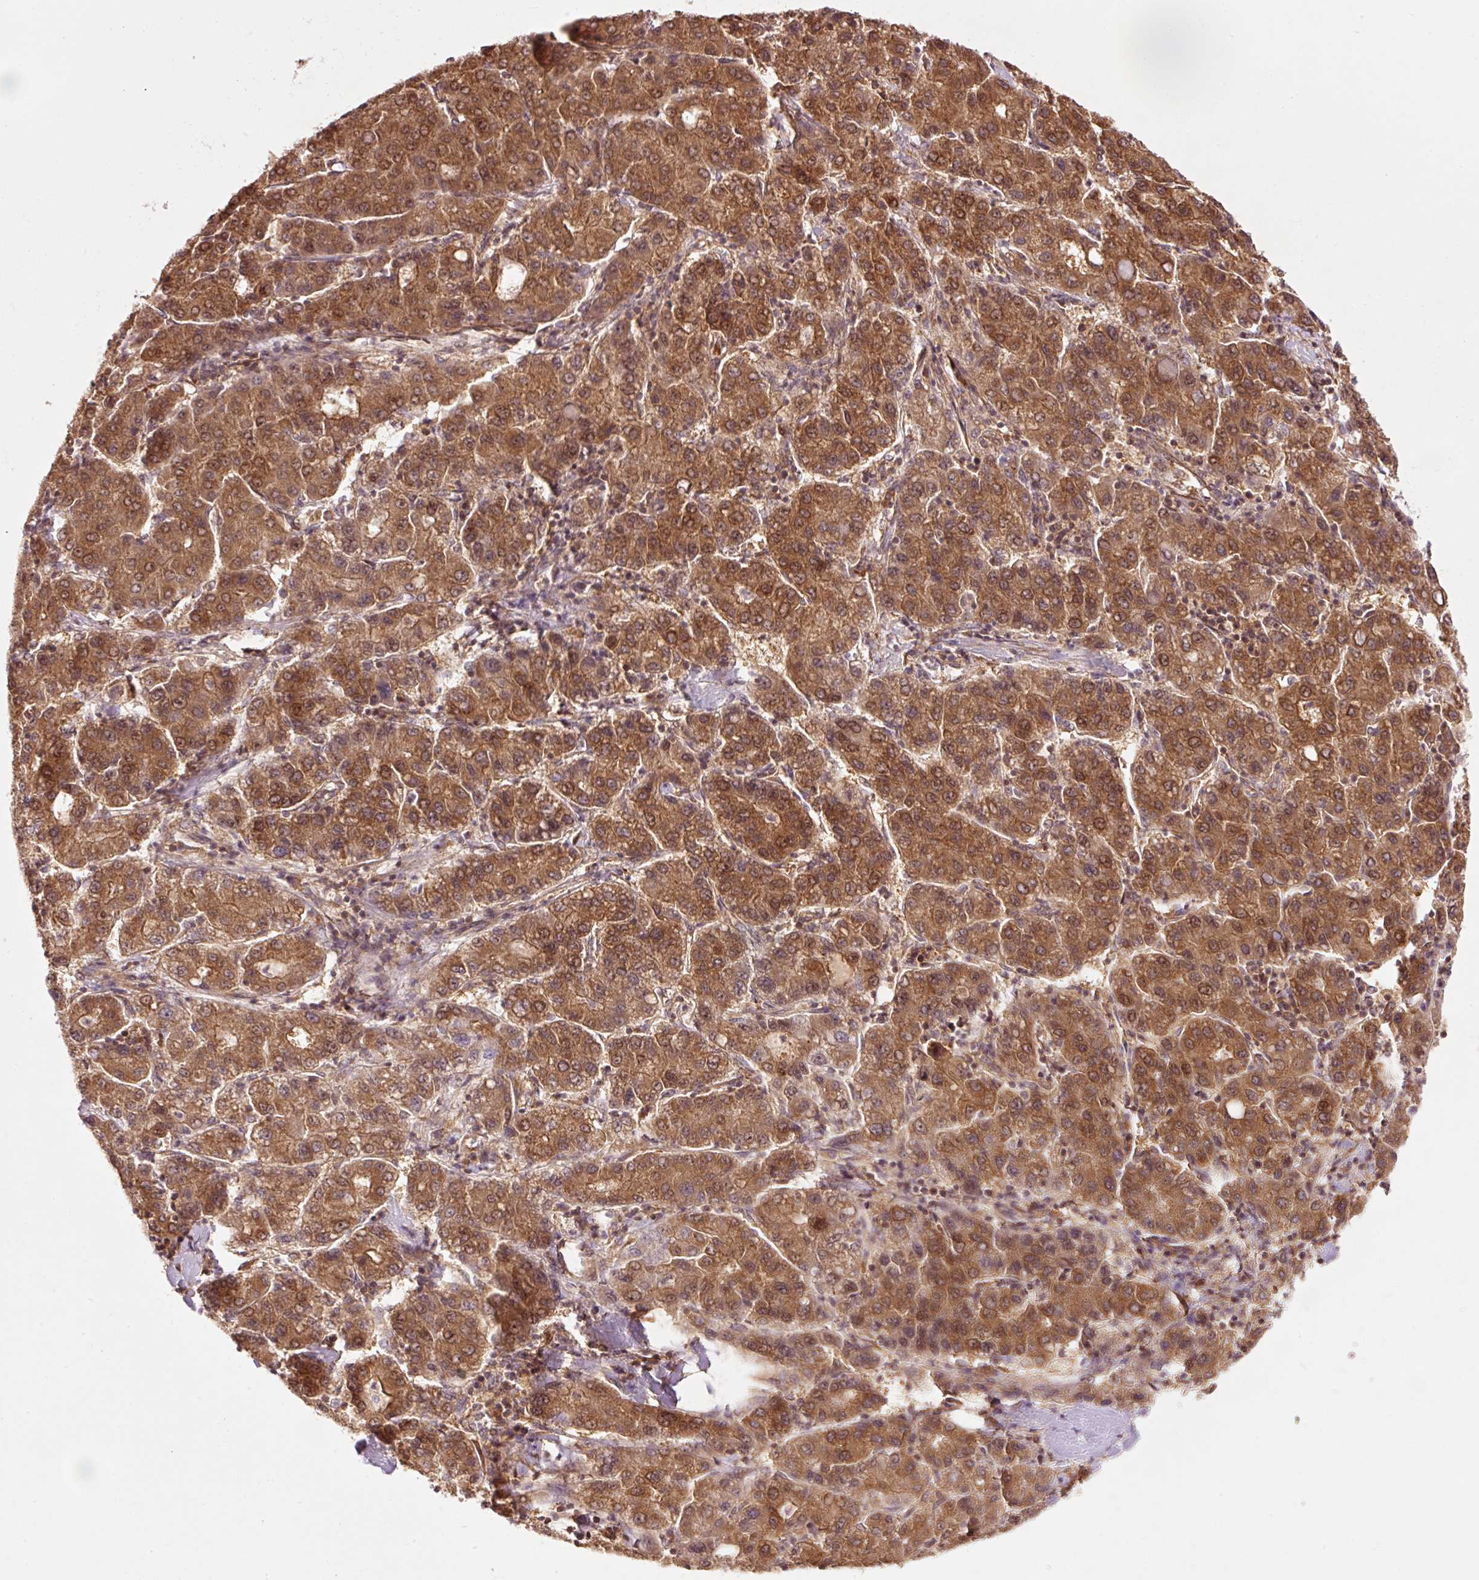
{"staining": {"intensity": "moderate", "quantity": ">75%", "location": "cytoplasmic/membranous,nuclear"}, "tissue": "liver cancer", "cell_type": "Tumor cells", "image_type": "cancer", "snomed": [{"axis": "morphology", "description": "Carcinoma, Hepatocellular, NOS"}, {"axis": "topography", "description": "Liver"}], "caption": "Liver hepatocellular carcinoma stained with a protein marker demonstrates moderate staining in tumor cells.", "gene": "PDAP1", "patient": {"sex": "male", "age": 65}}